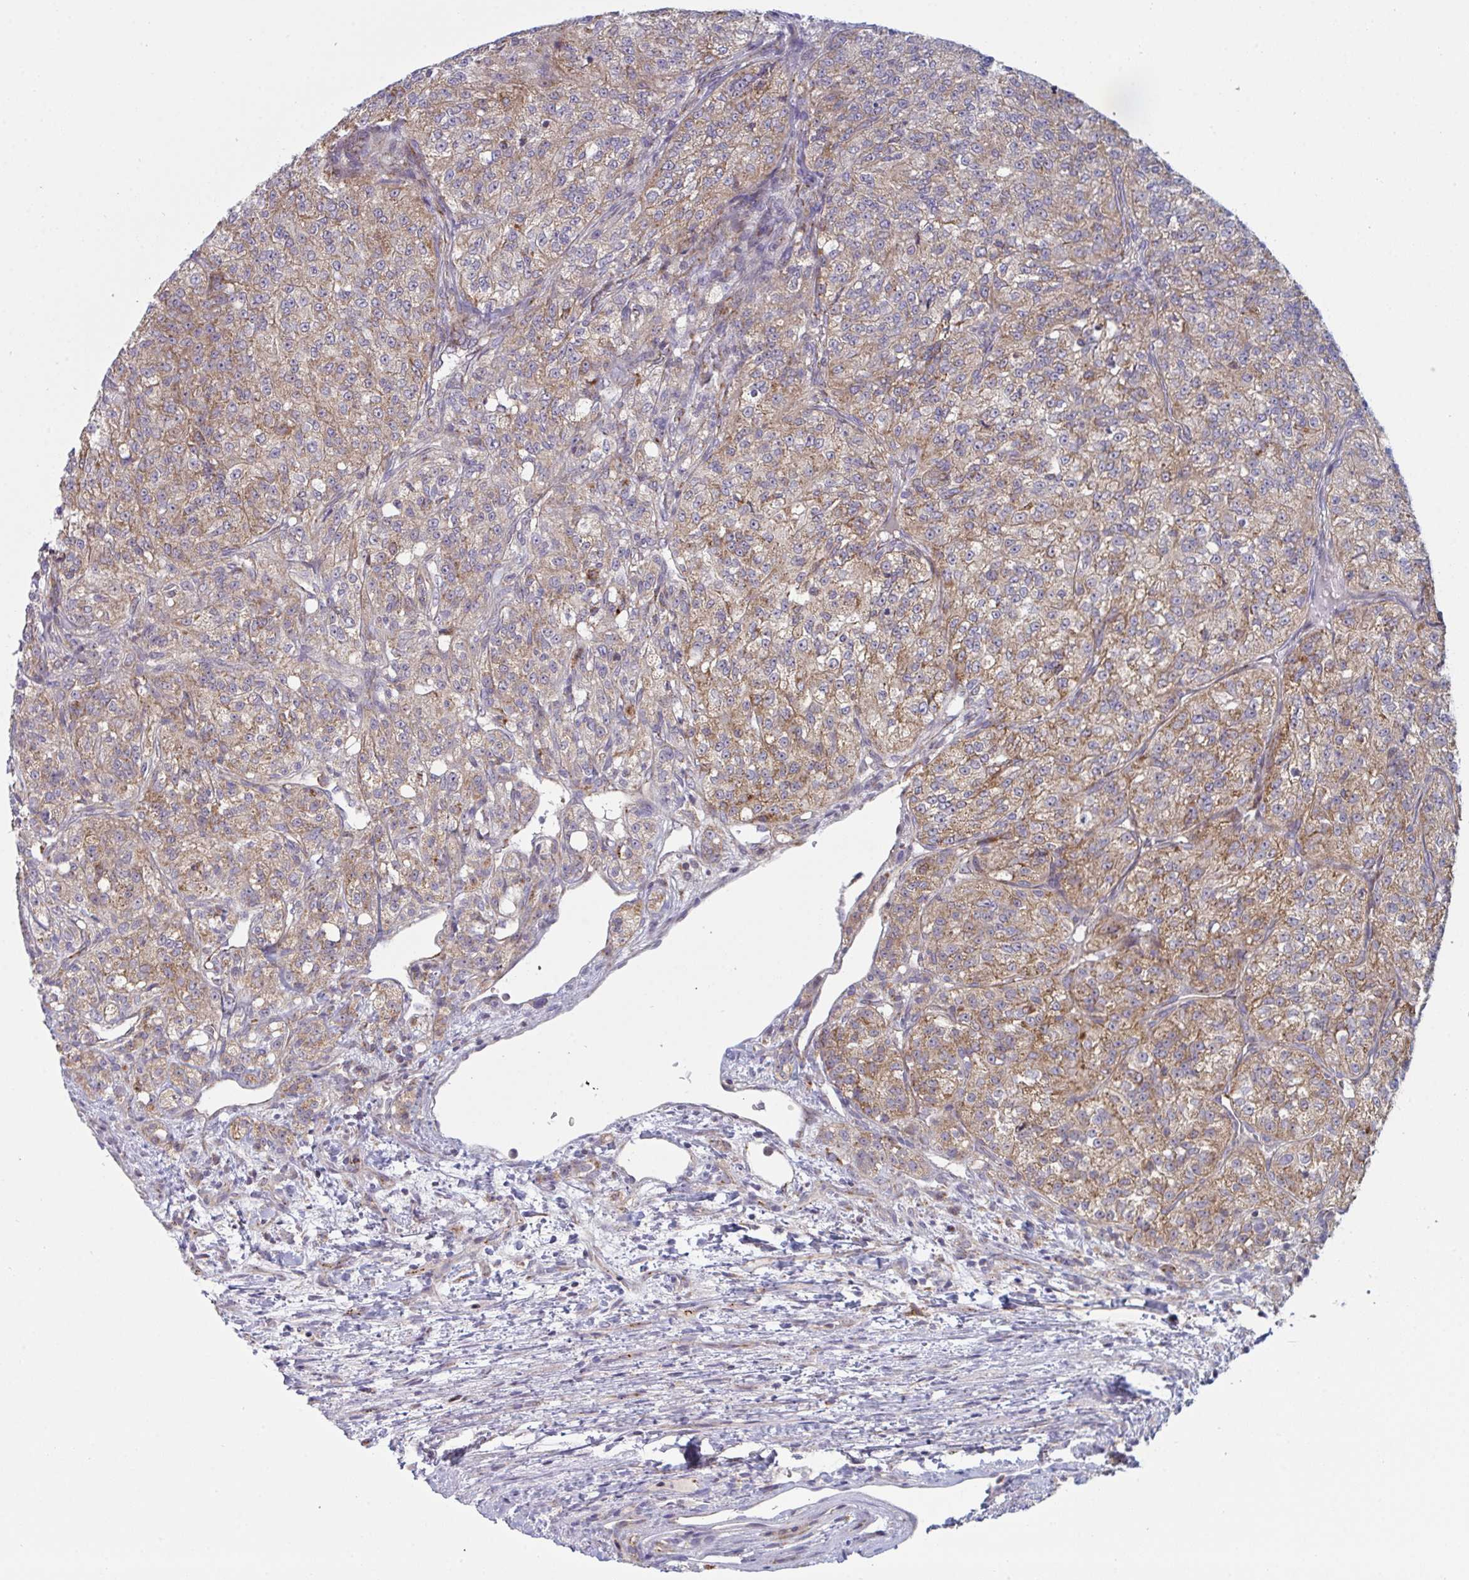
{"staining": {"intensity": "moderate", "quantity": "25%-75%", "location": "cytoplasmic/membranous"}, "tissue": "renal cancer", "cell_type": "Tumor cells", "image_type": "cancer", "snomed": [{"axis": "morphology", "description": "Adenocarcinoma, NOS"}, {"axis": "topography", "description": "Kidney"}], "caption": "About 25%-75% of tumor cells in human adenocarcinoma (renal) reveal moderate cytoplasmic/membranous protein expression as visualized by brown immunohistochemical staining.", "gene": "XAF1", "patient": {"sex": "female", "age": 63}}